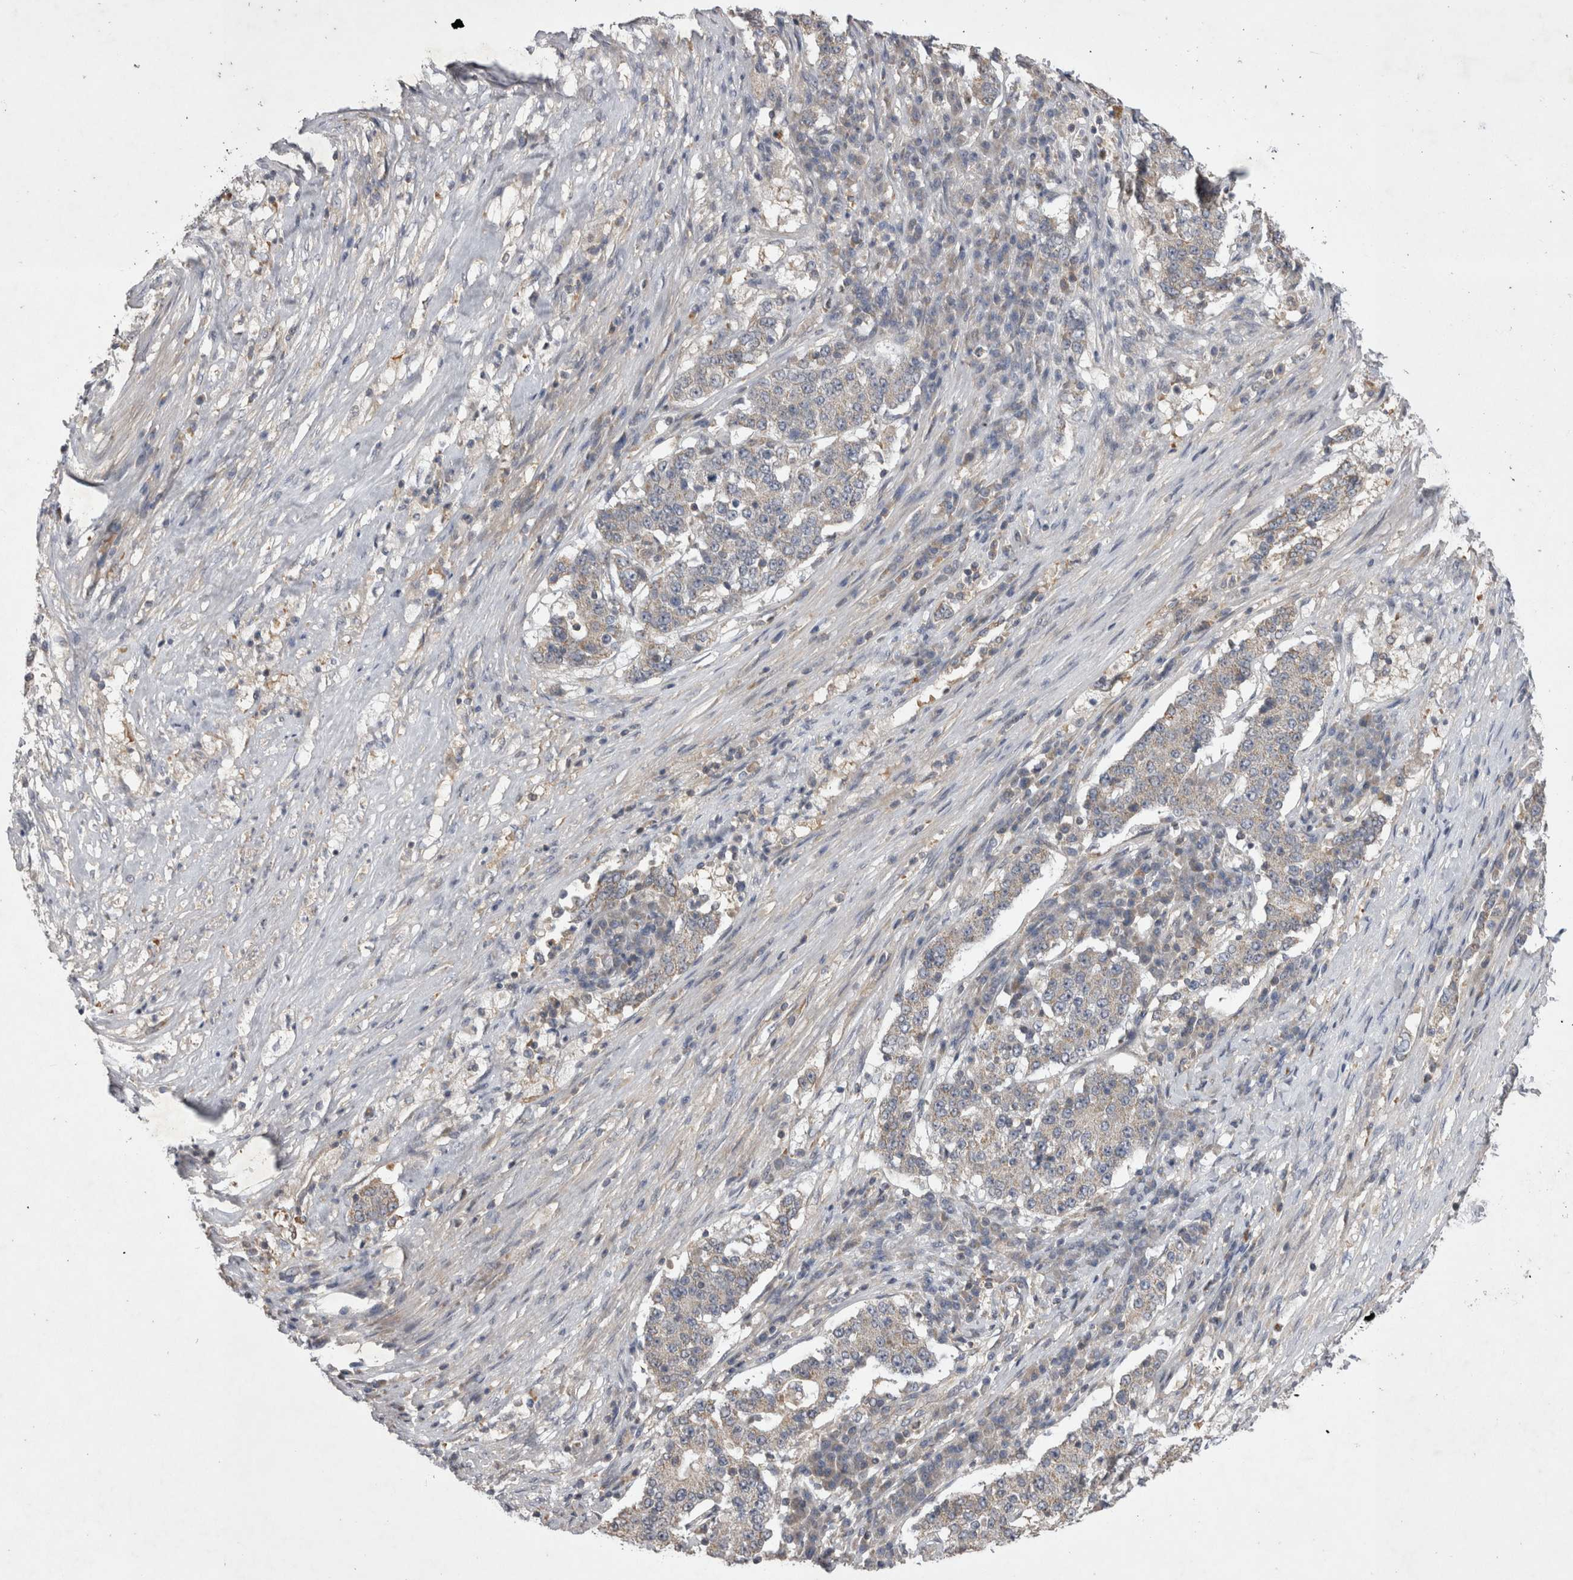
{"staining": {"intensity": "negative", "quantity": "none", "location": "none"}, "tissue": "stomach cancer", "cell_type": "Tumor cells", "image_type": "cancer", "snomed": [{"axis": "morphology", "description": "Adenocarcinoma, NOS"}, {"axis": "topography", "description": "Stomach"}], "caption": "Photomicrograph shows no significant protein staining in tumor cells of stomach adenocarcinoma.", "gene": "TSPOAP1", "patient": {"sex": "male", "age": 59}}